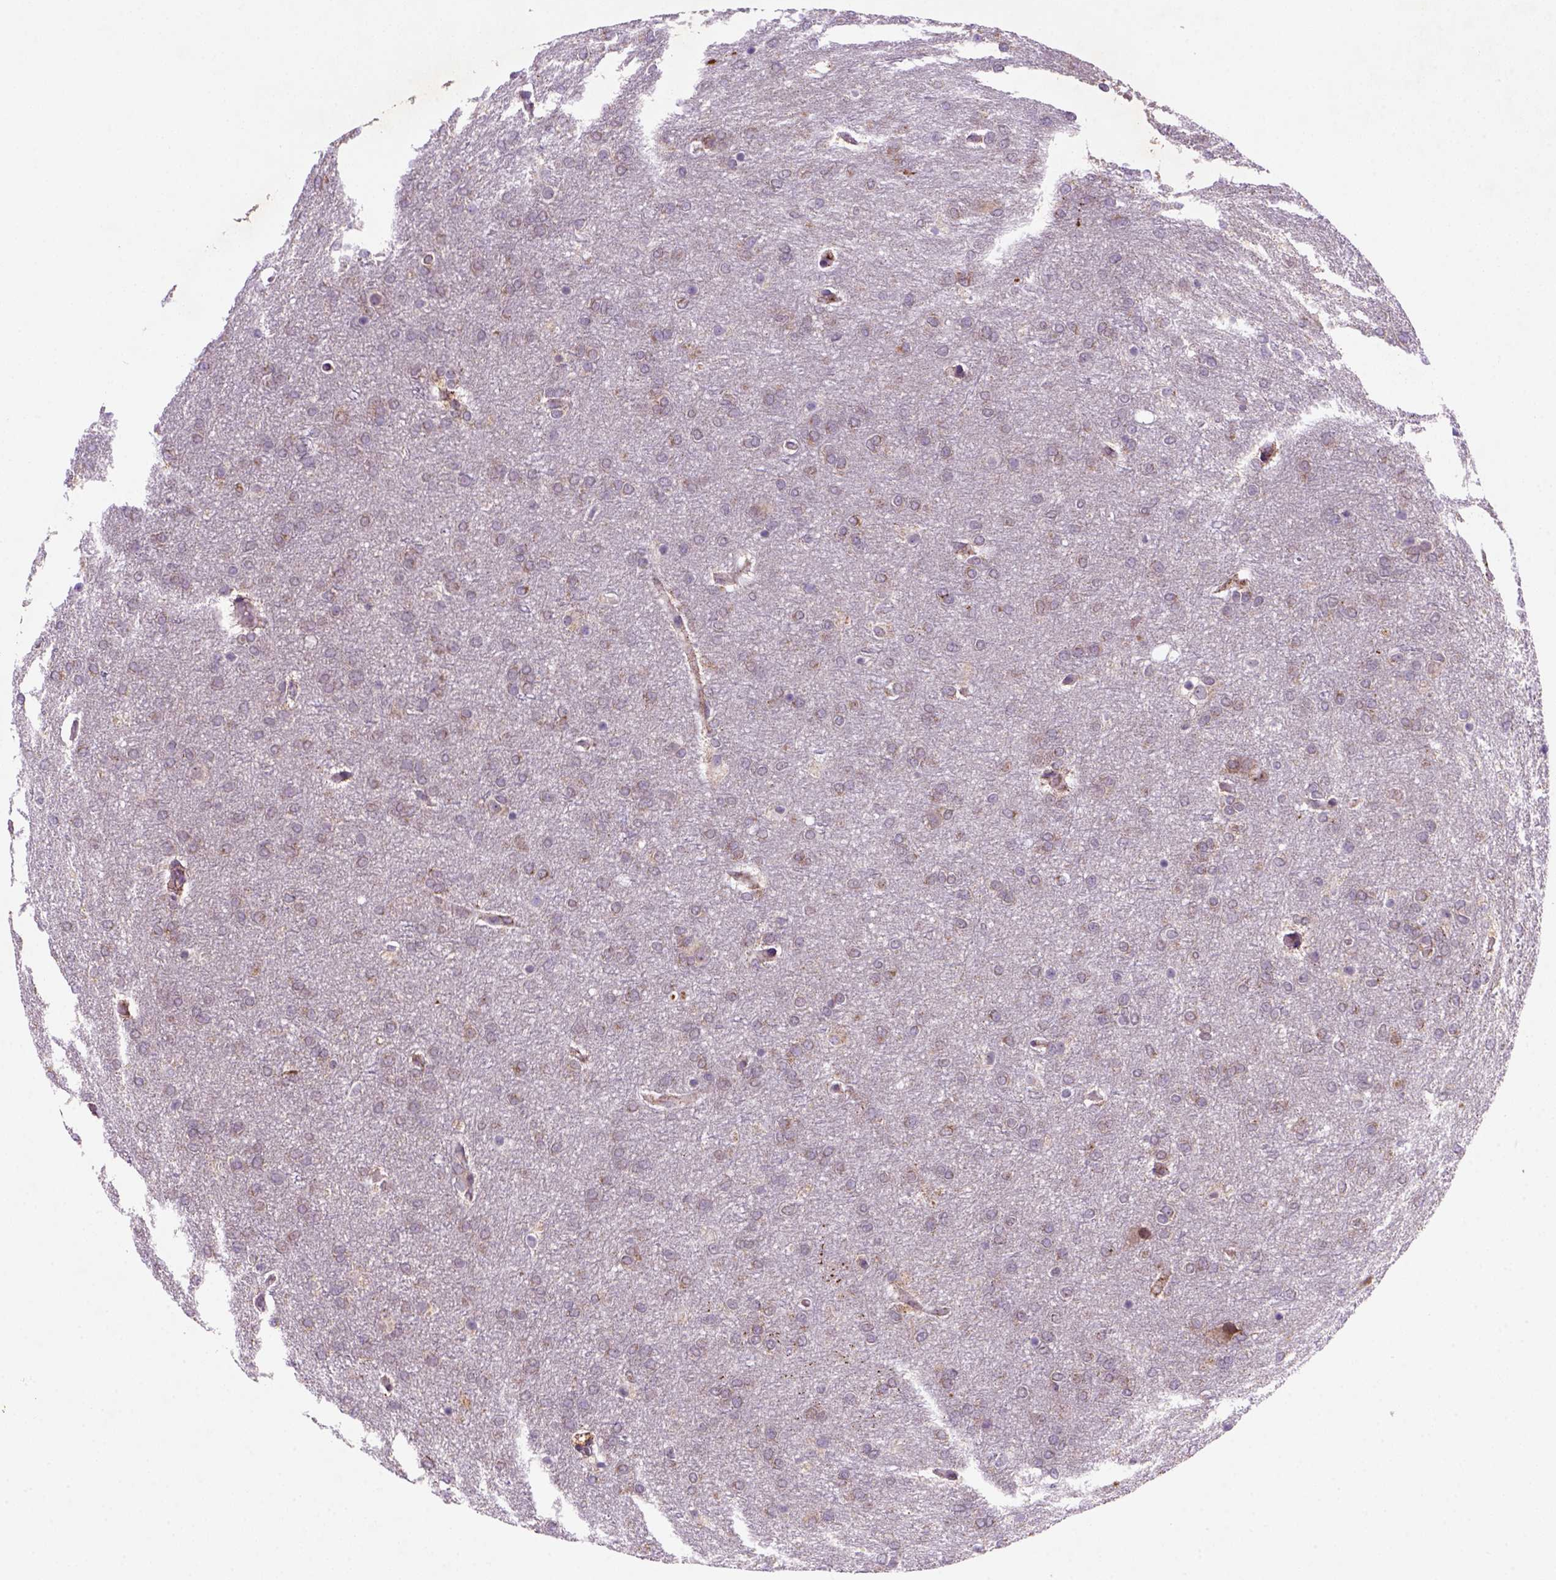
{"staining": {"intensity": "moderate", "quantity": ">75%", "location": "cytoplasmic/membranous"}, "tissue": "glioma", "cell_type": "Tumor cells", "image_type": "cancer", "snomed": [{"axis": "morphology", "description": "Glioma, malignant, High grade"}, {"axis": "topography", "description": "Brain"}], "caption": "Brown immunohistochemical staining in glioma reveals moderate cytoplasmic/membranous positivity in approximately >75% of tumor cells.", "gene": "FZD7", "patient": {"sex": "female", "age": 61}}